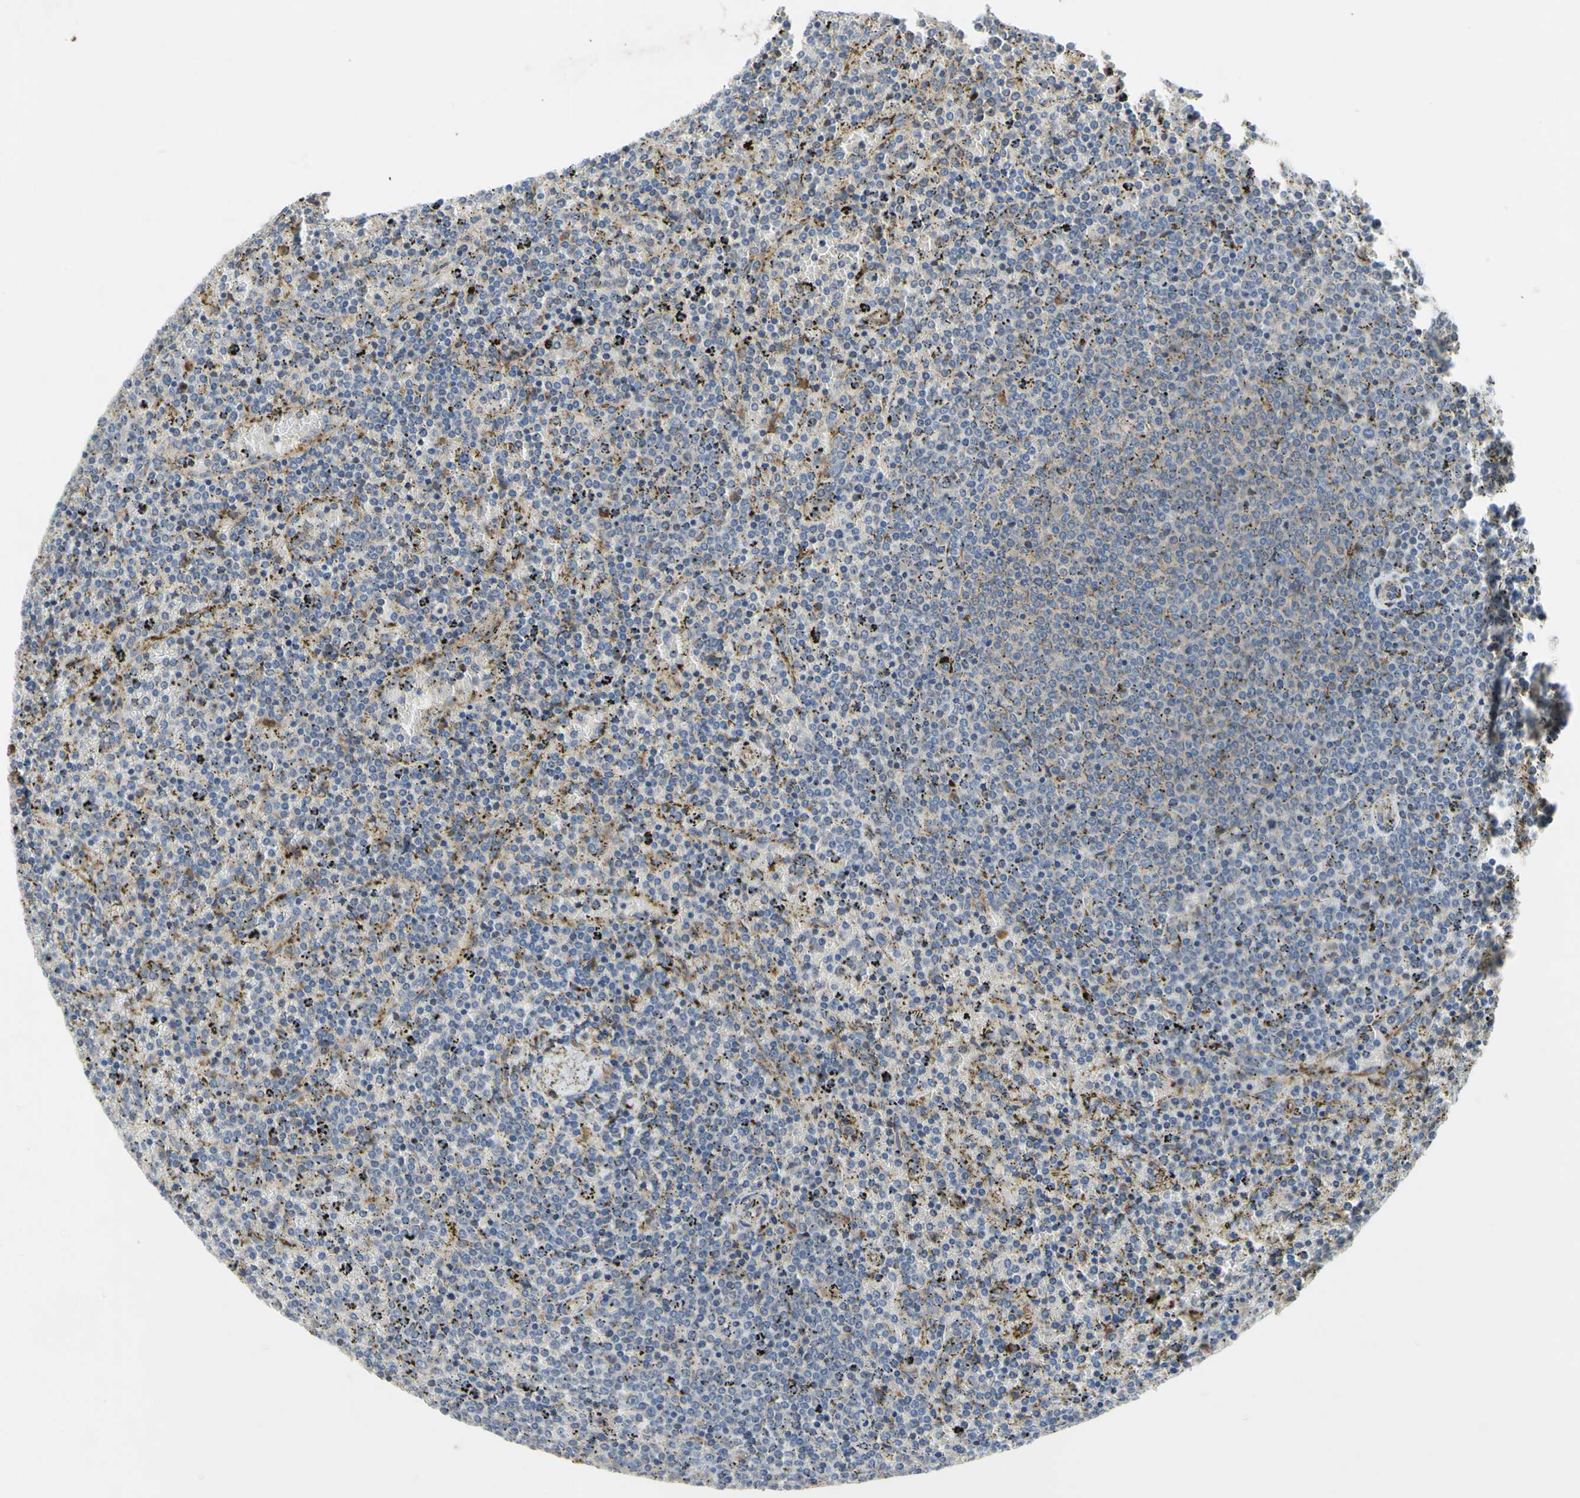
{"staining": {"intensity": "negative", "quantity": "none", "location": "none"}, "tissue": "lymphoma", "cell_type": "Tumor cells", "image_type": "cancer", "snomed": [{"axis": "morphology", "description": "Malignant lymphoma, non-Hodgkin's type, Low grade"}, {"axis": "topography", "description": "Spleen"}], "caption": "DAB immunohistochemical staining of human low-grade malignant lymphoma, non-Hodgkin's type shows no significant staining in tumor cells.", "gene": "XIAP", "patient": {"sex": "female", "age": 77}}